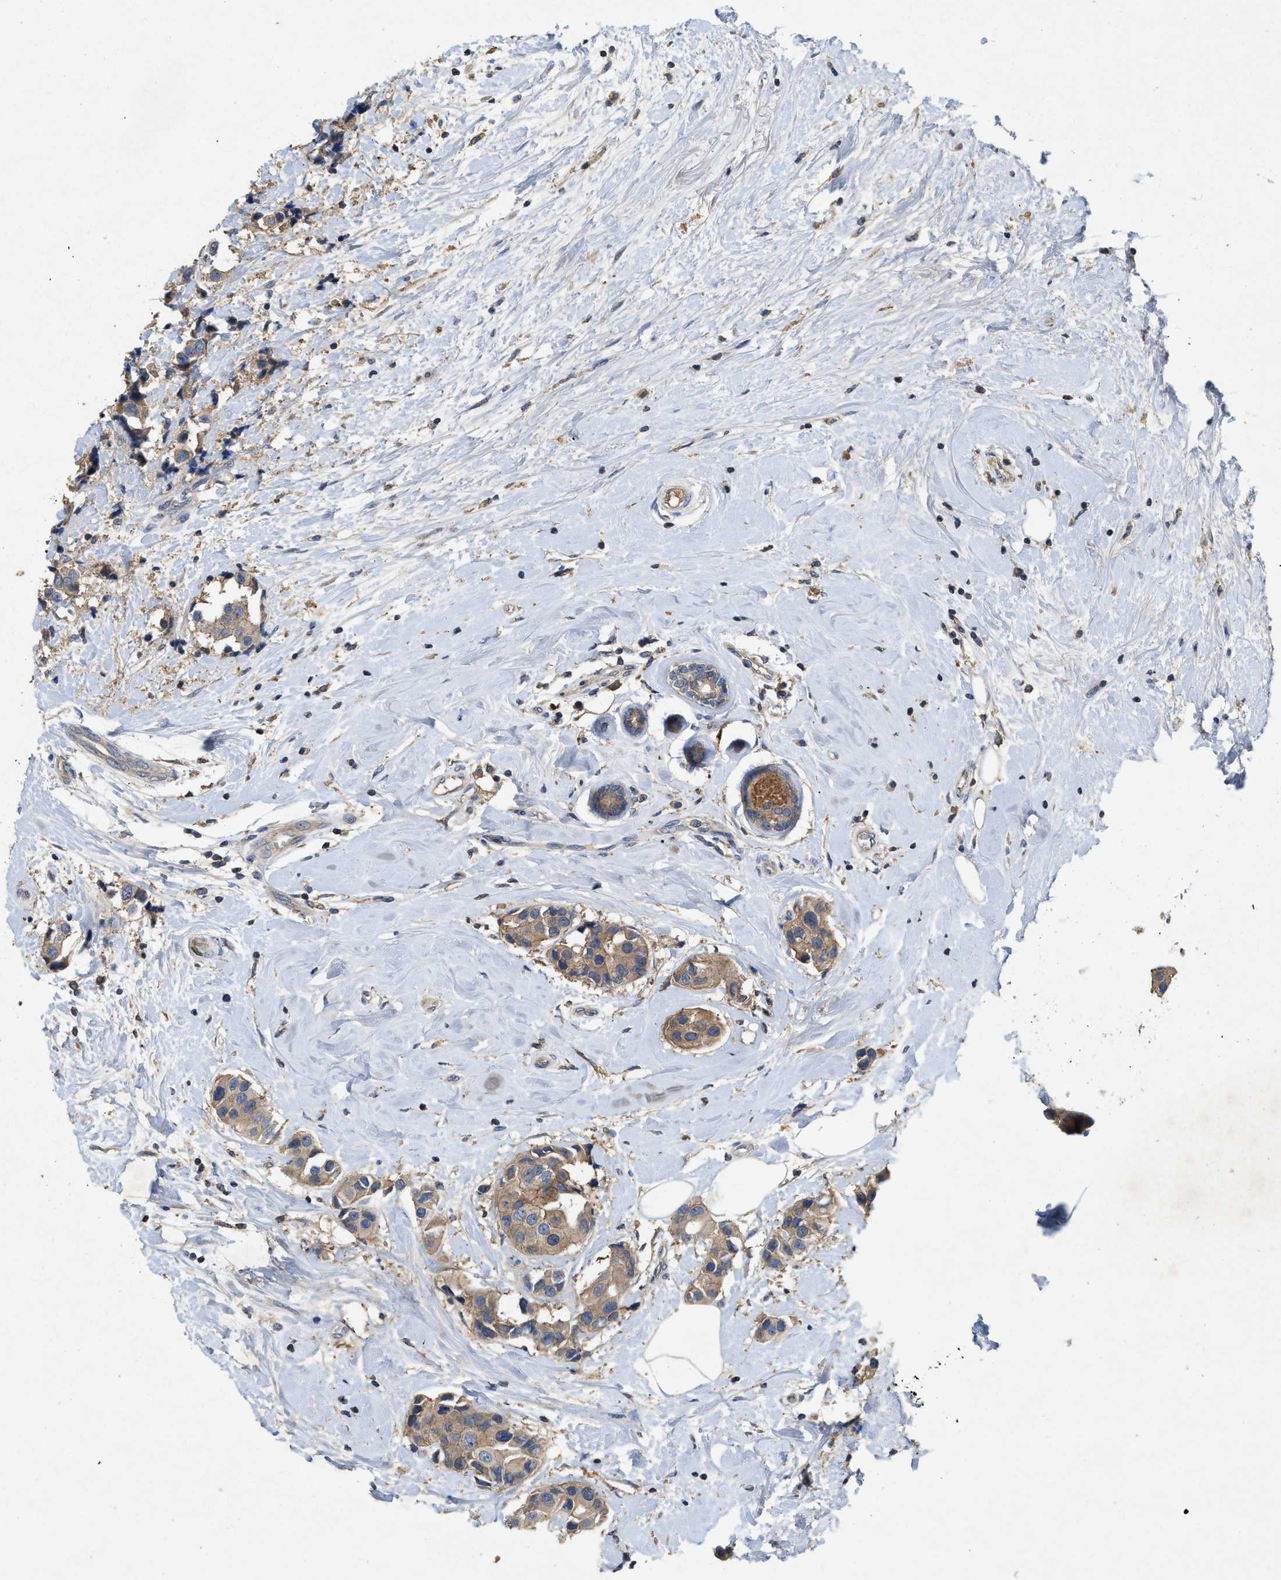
{"staining": {"intensity": "moderate", "quantity": ">75%", "location": "cytoplasmic/membranous"}, "tissue": "breast cancer", "cell_type": "Tumor cells", "image_type": "cancer", "snomed": [{"axis": "morphology", "description": "Normal tissue, NOS"}, {"axis": "morphology", "description": "Duct carcinoma"}, {"axis": "topography", "description": "Breast"}], "caption": "A high-resolution photomicrograph shows immunohistochemistry staining of breast infiltrating ductal carcinoma, which reveals moderate cytoplasmic/membranous expression in about >75% of tumor cells.", "gene": "LPAR2", "patient": {"sex": "female", "age": 39}}